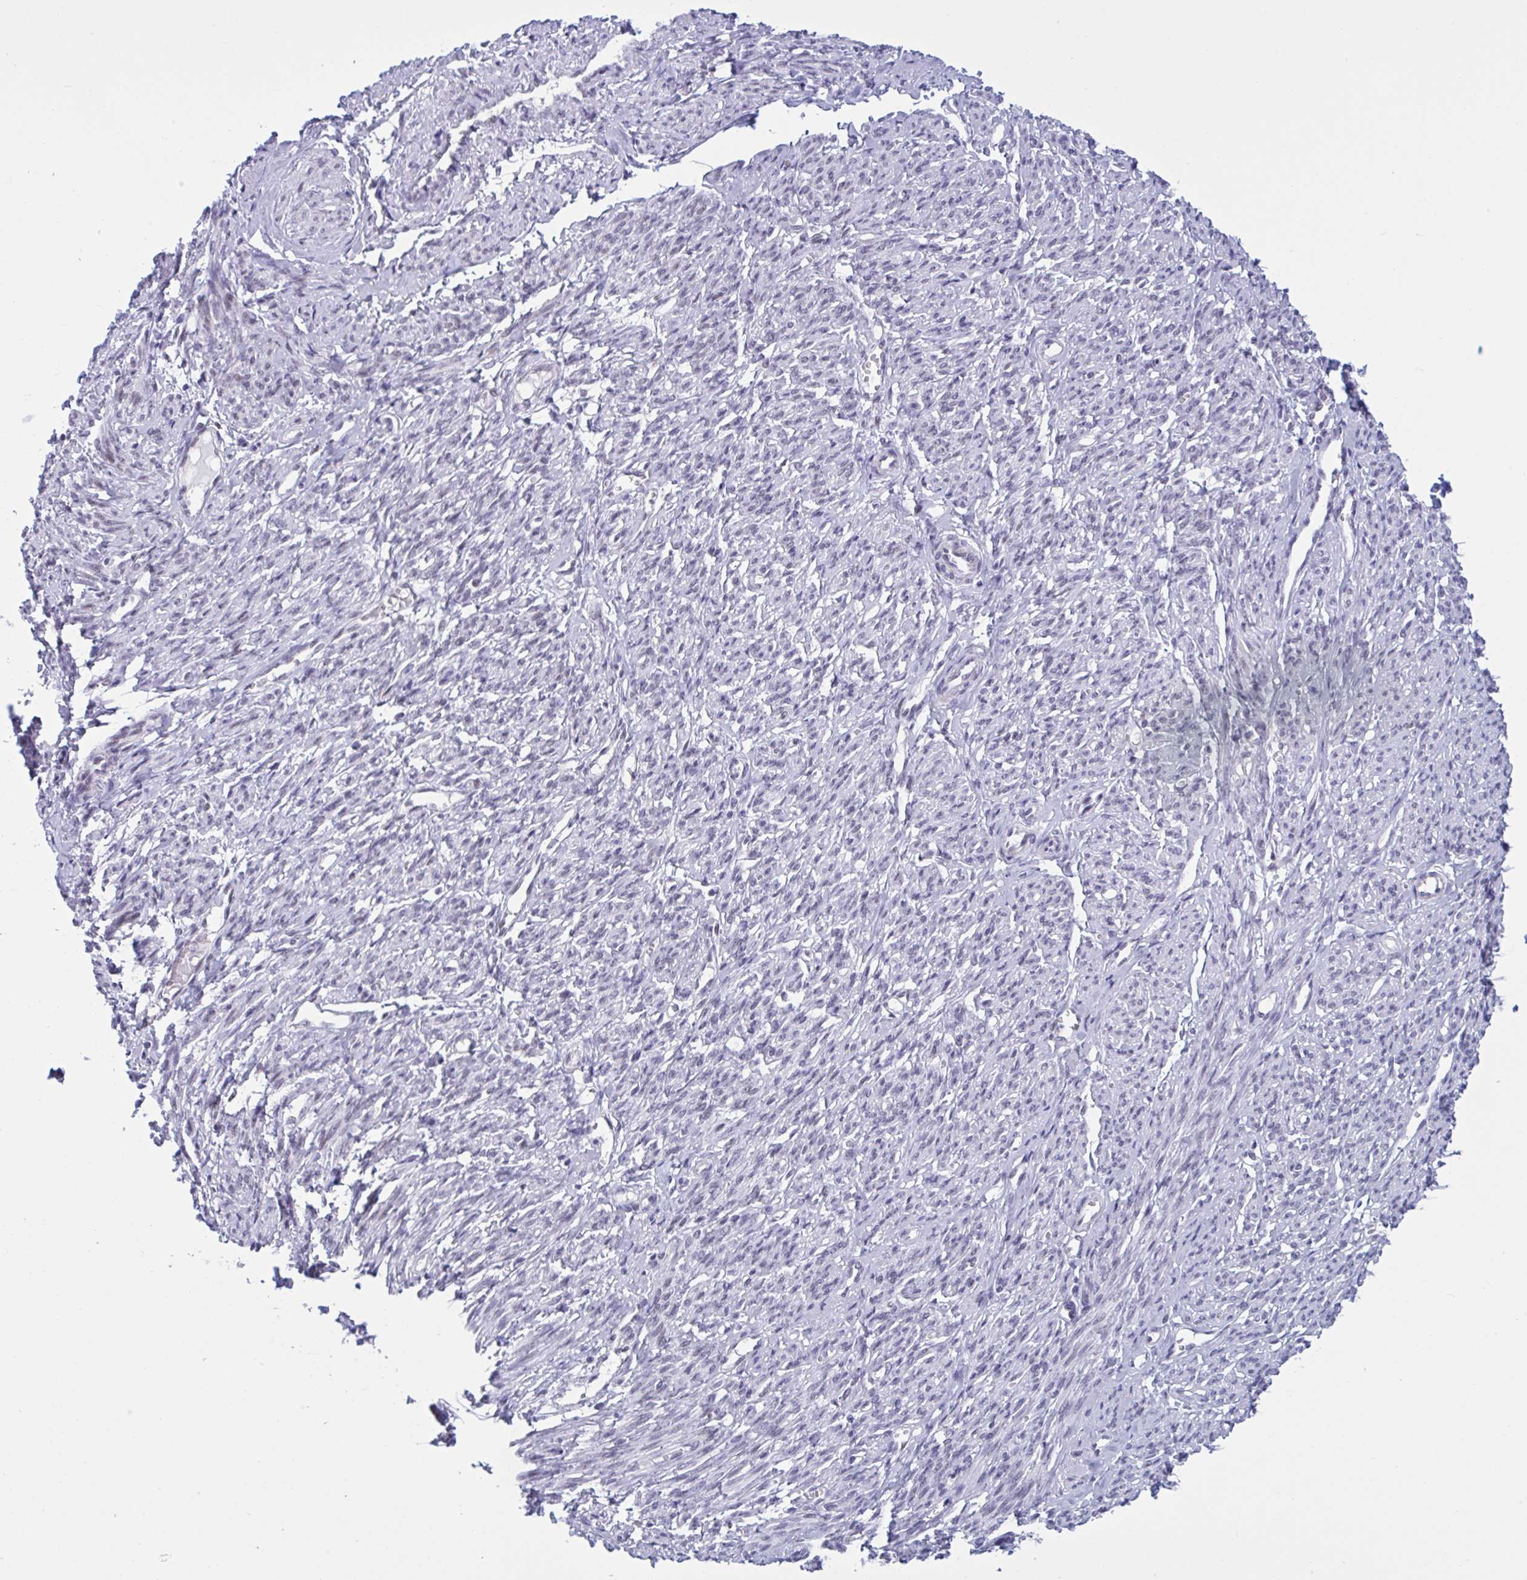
{"staining": {"intensity": "moderate", "quantity": "25%-75%", "location": "nuclear"}, "tissue": "smooth muscle", "cell_type": "Smooth muscle cells", "image_type": "normal", "snomed": [{"axis": "morphology", "description": "Normal tissue, NOS"}, {"axis": "topography", "description": "Smooth muscle"}], "caption": "Protein expression analysis of normal smooth muscle exhibits moderate nuclear expression in about 25%-75% of smooth muscle cells.", "gene": "PPP1R10", "patient": {"sex": "female", "age": 65}}